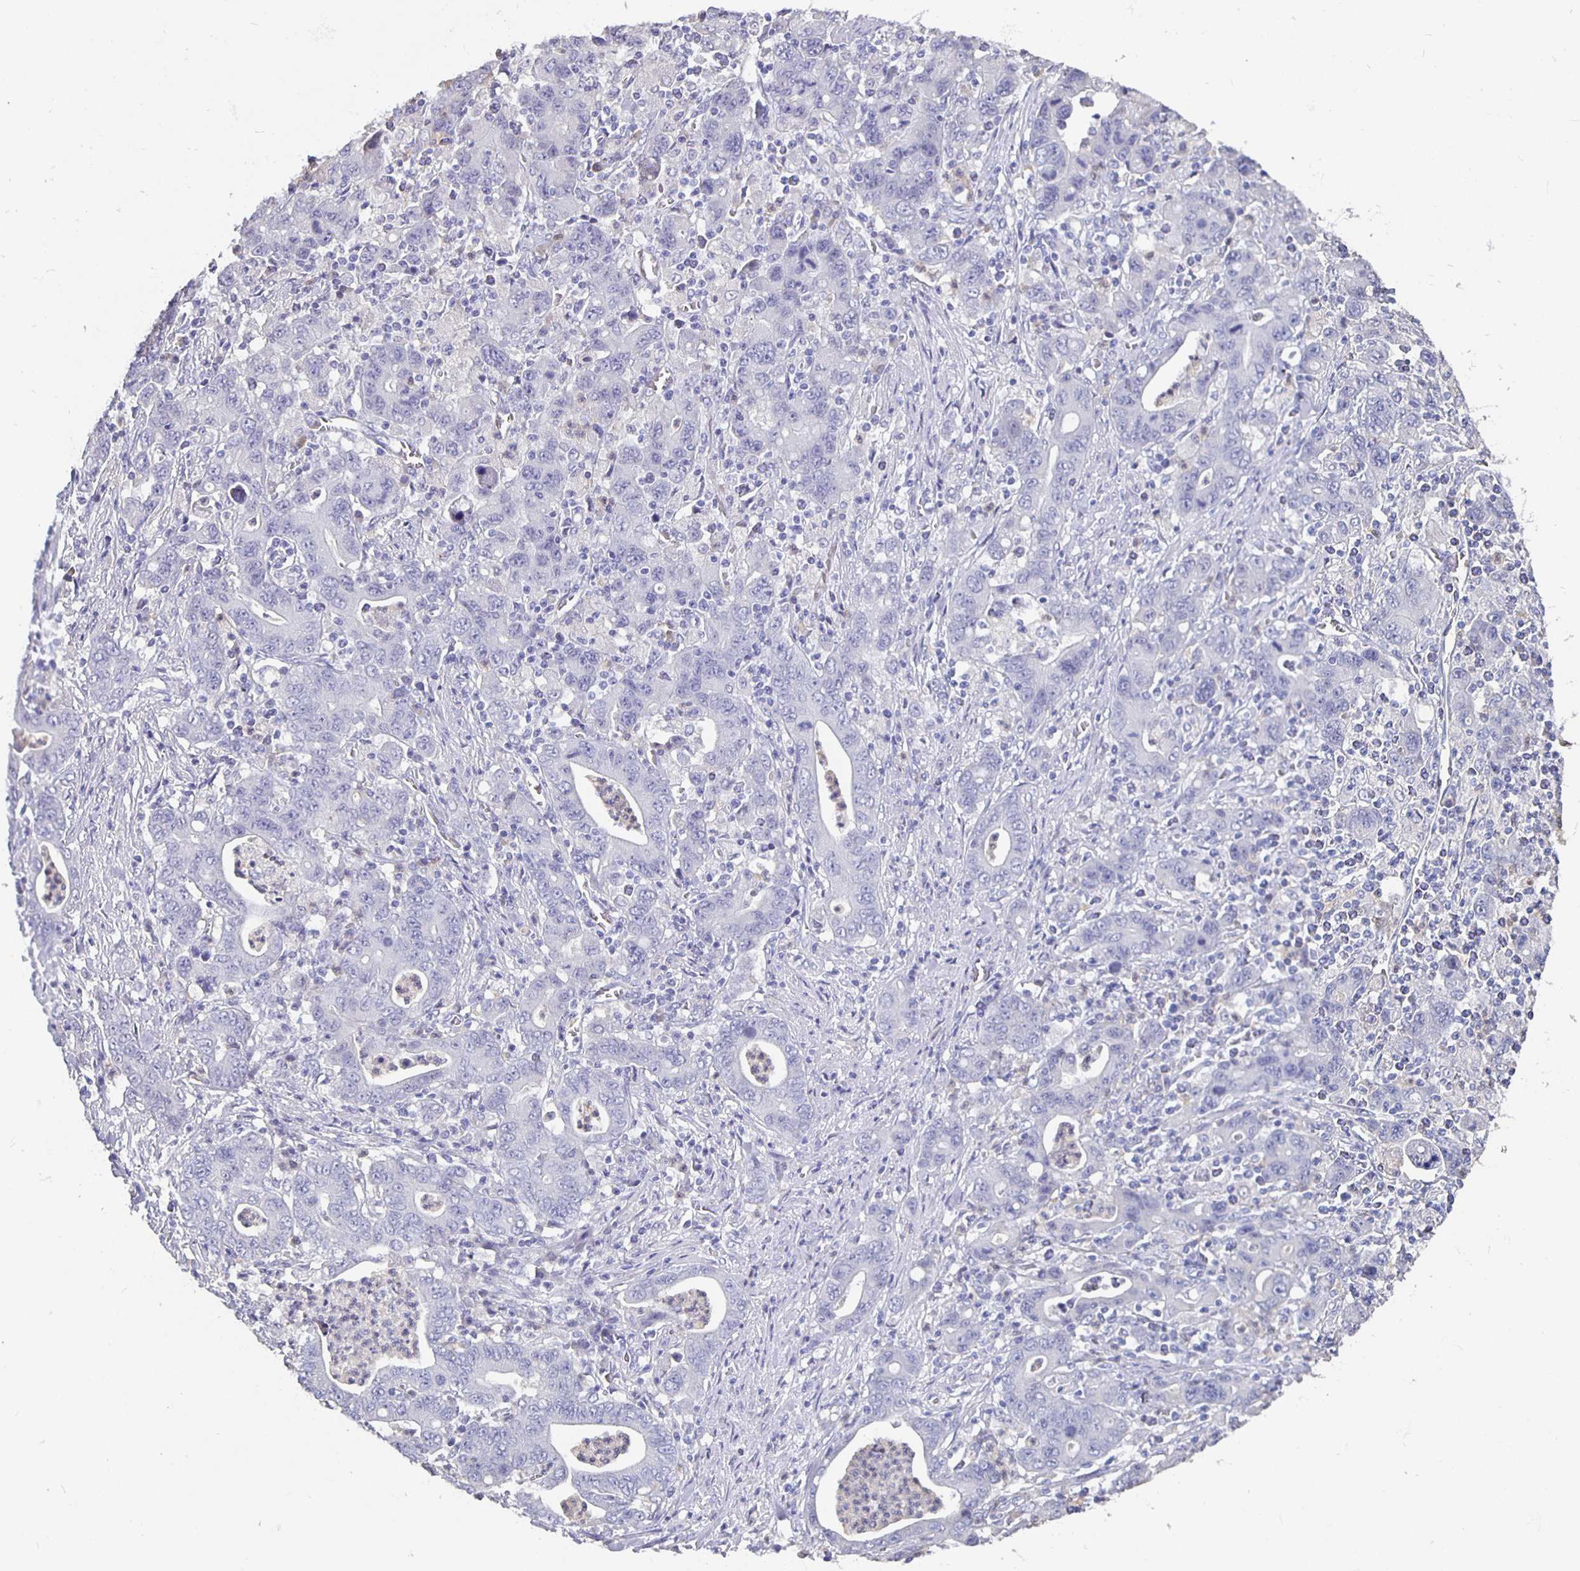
{"staining": {"intensity": "negative", "quantity": "none", "location": "none"}, "tissue": "stomach cancer", "cell_type": "Tumor cells", "image_type": "cancer", "snomed": [{"axis": "morphology", "description": "Adenocarcinoma, NOS"}, {"axis": "topography", "description": "Stomach, upper"}], "caption": "Immunohistochemical staining of stomach cancer demonstrates no significant positivity in tumor cells.", "gene": "GPX4", "patient": {"sex": "male", "age": 69}}